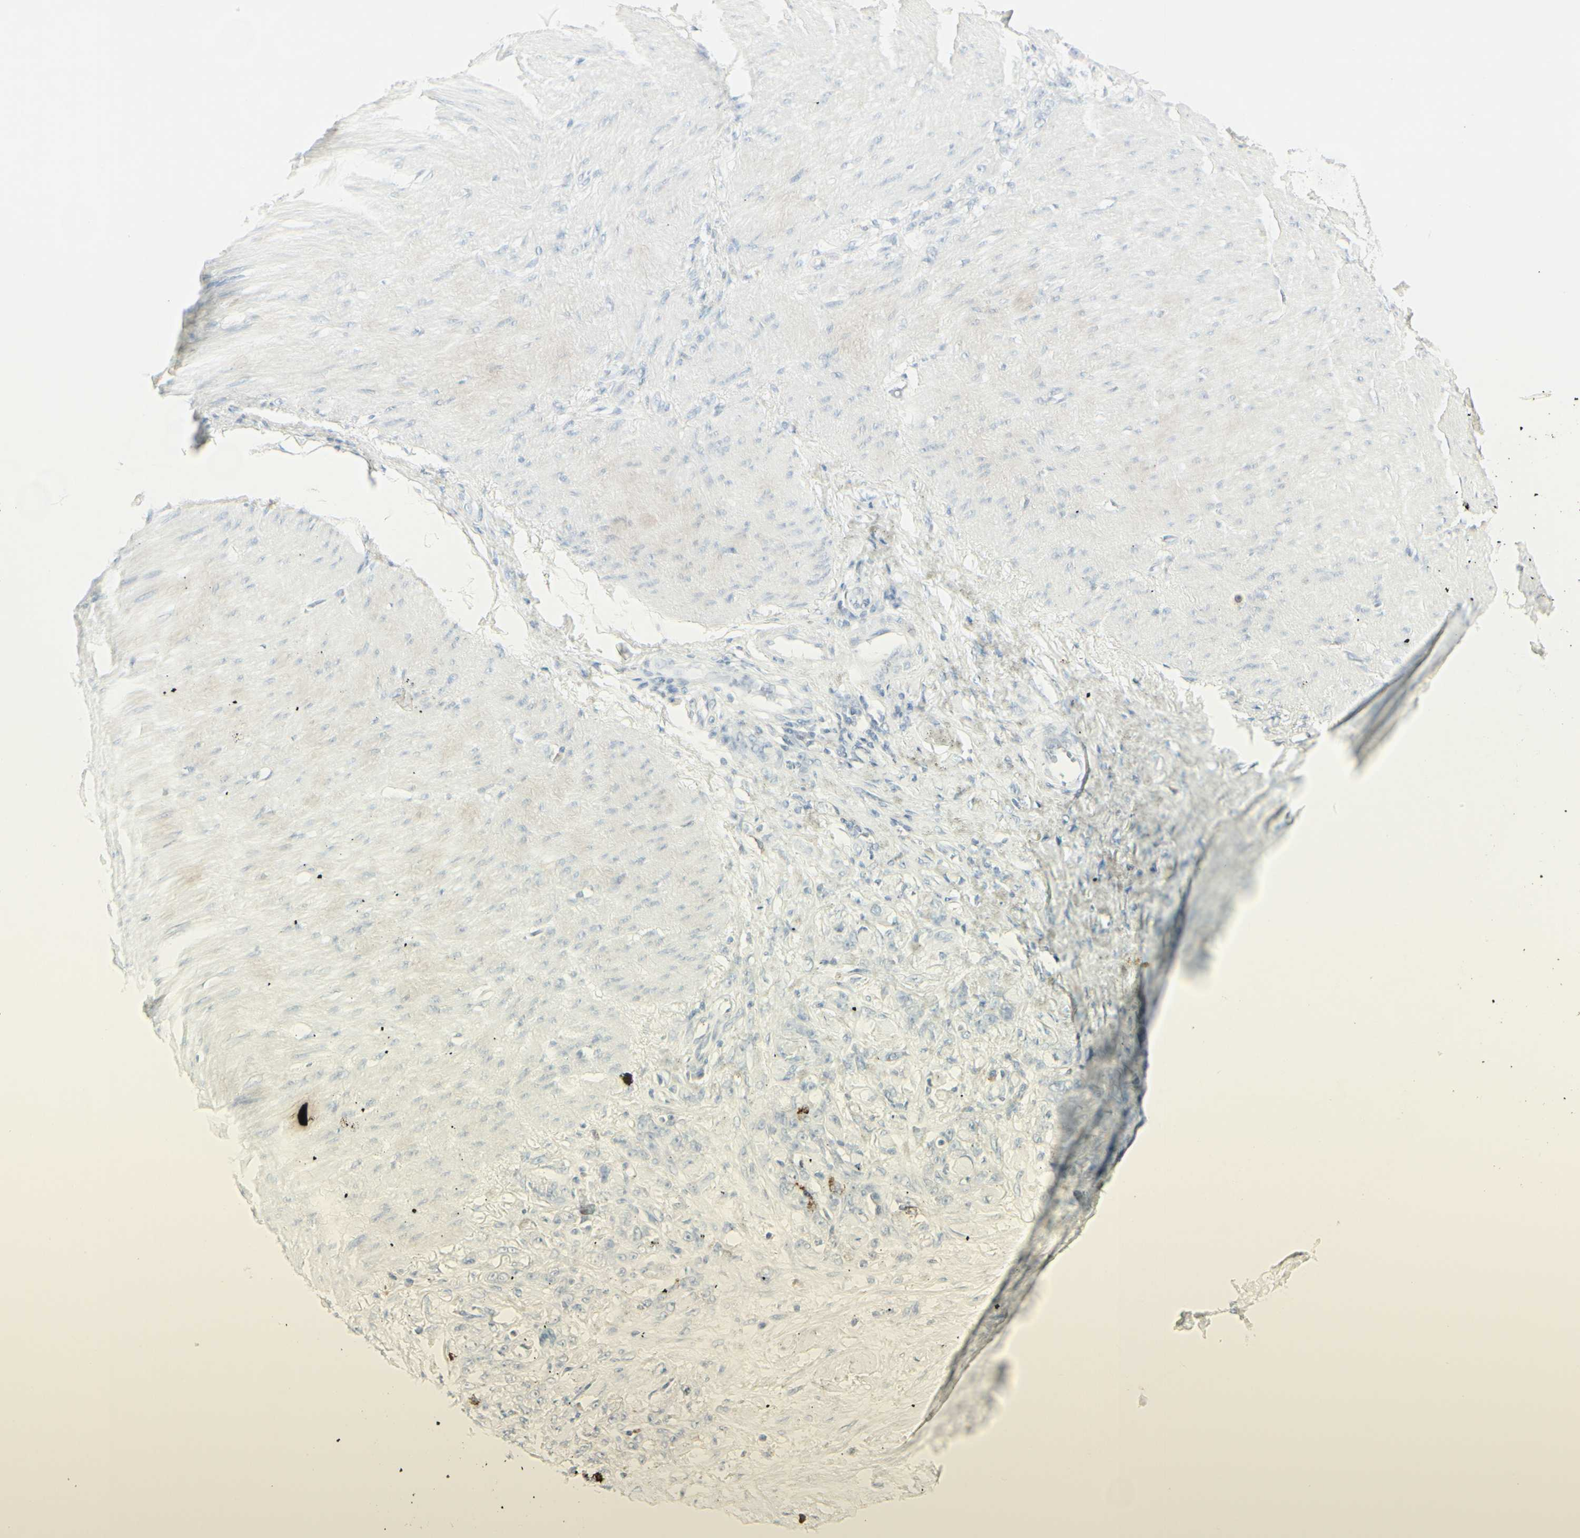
{"staining": {"intensity": "negative", "quantity": "none", "location": "none"}, "tissue": "stomach cancer", "cell_type": "Tumor cells", "image_type": "cancer", "snomed": [{"axis": "morphology", "description": "Adenocarcinoma, NOS"}, {"axis": "topography", "description": "Stomach"}], "caption": "Immunohistochemistry of human stomach adenocarcinoma displays no expression in tumor cells.", "gene": "MDK", "patient": {"sex": "male", "age": 82}}